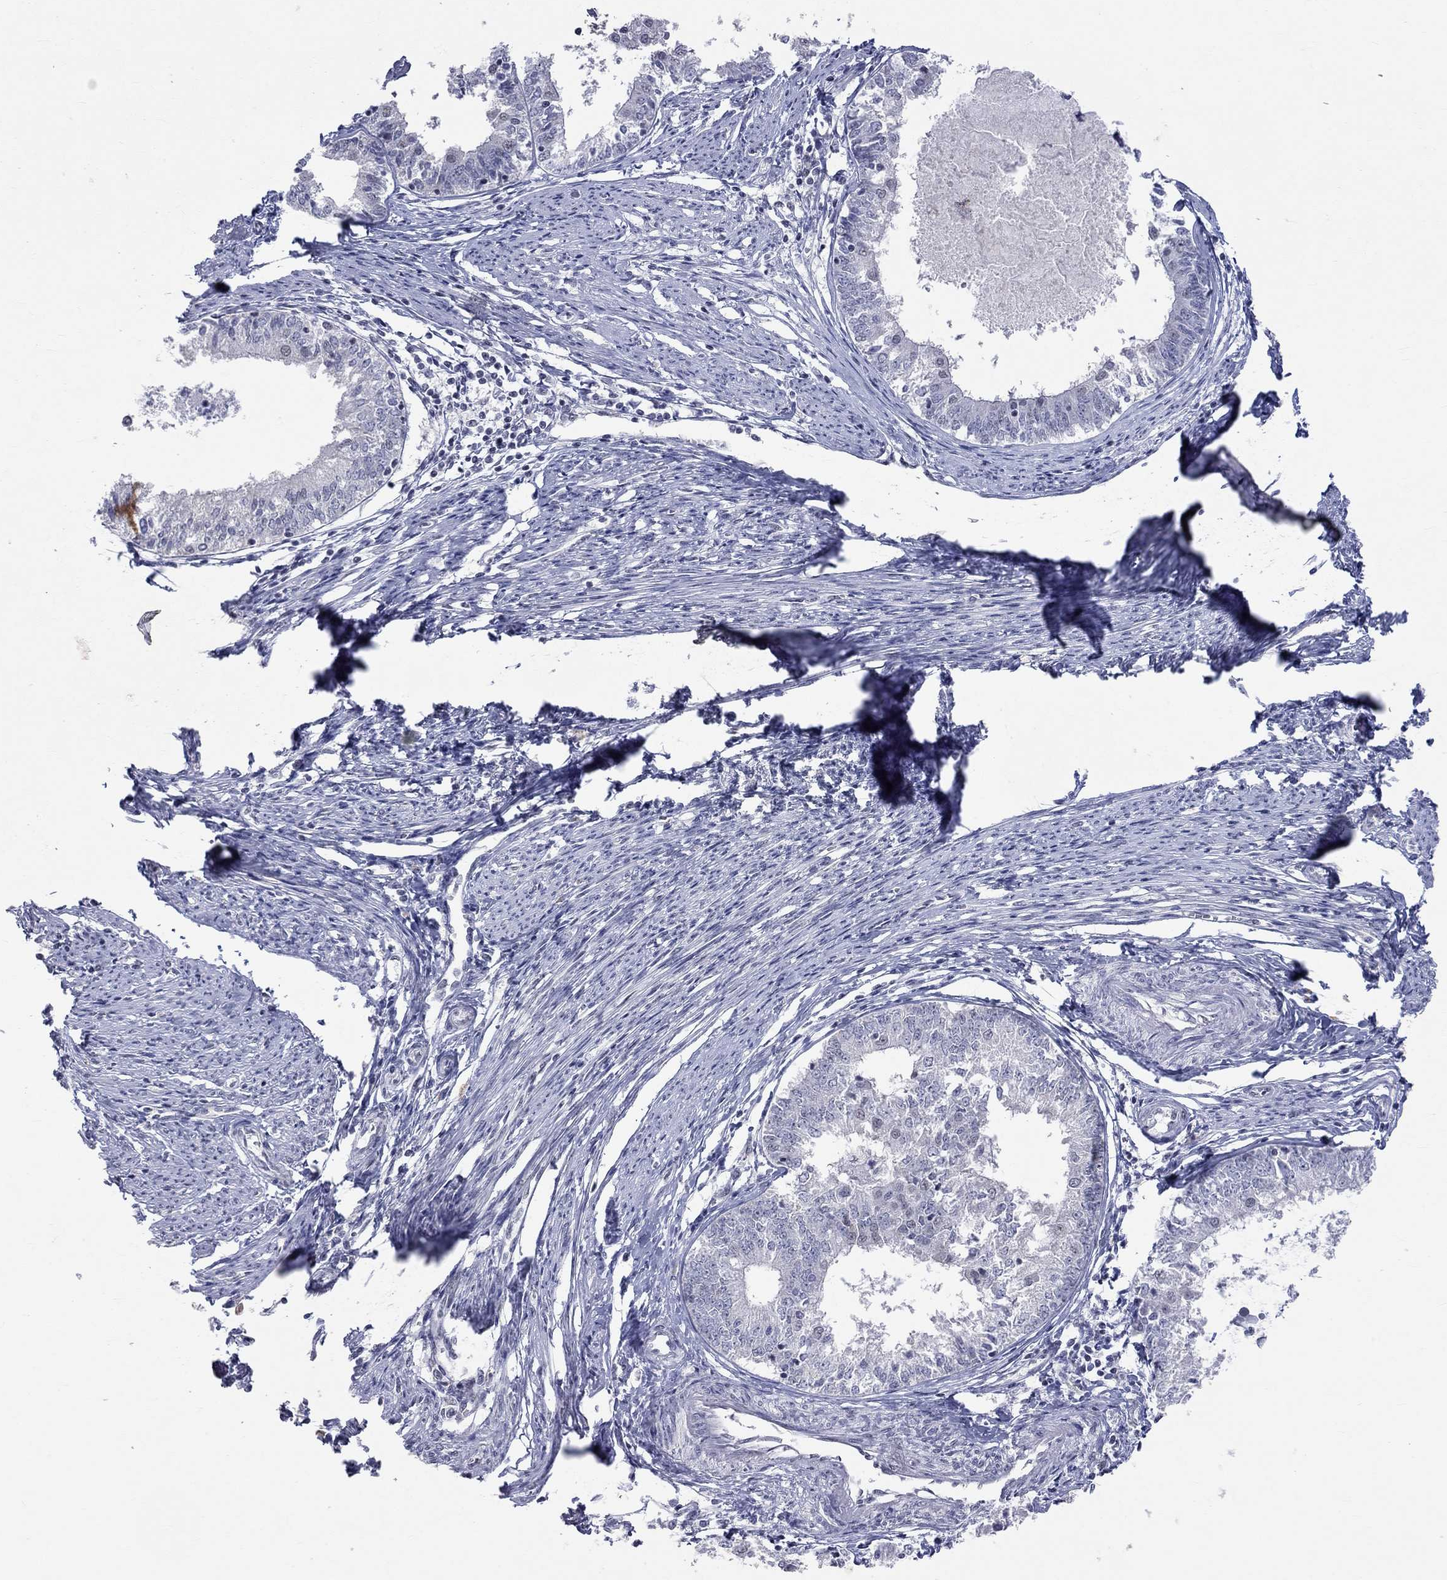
{"staining": {"intensity": "negative", "quantity": "none", "location": "none"}, "tissue": "endometrial cancer", "cell_type": "Tumor cells", "image_type": "cancer", "snomed": [{"axis": "morphology", "description": "Adenocarcinoma, NOS"}, {"axis": "topography", "description": "Endometrium"}], "caption": "The photomicrograph demonstrates no staining of tumor cells in adenocarcinoma (endometrial).", "gene": "TMEM143", "patient": {"sex": "female", "age": 57}}